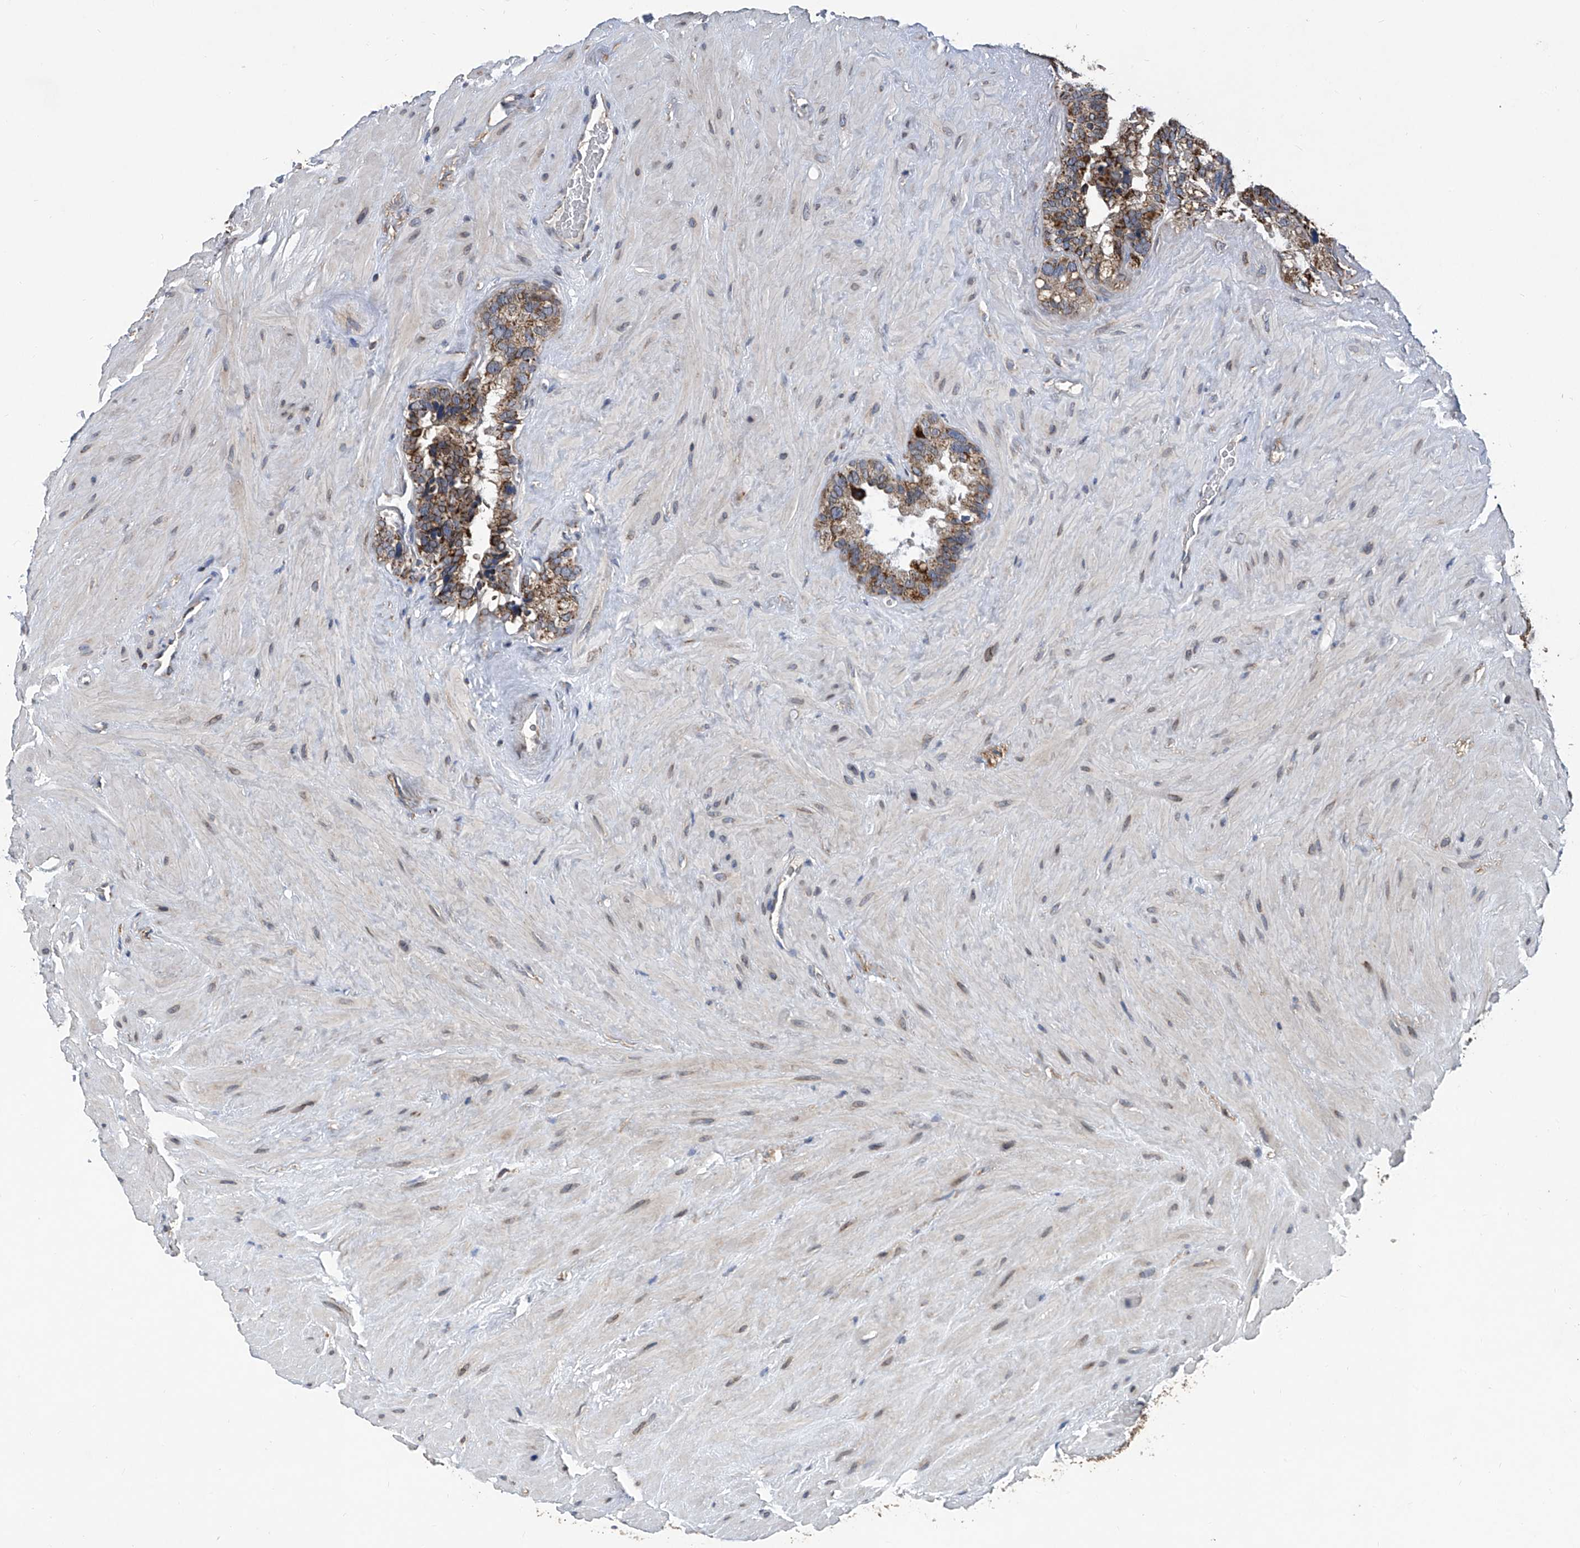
{"staining": {"intensity": "moderate", "quantity": ">75%", "location": "cytoplasmic/membranous"}, "tissue": "seminal vesicle", "cell_type": "Glandular cells", "image_type": "normal", "snomed": [{"axis": "morphology", "description": "Normal tissue, NOS"}, {"axis": "topography", "description": "Prostate"}, {"axis": "topography", "description": "Seminal veicle"}], "caption": "This photomicrograph reveals immunohistochemistry staining of benign human seminal vesicle, with medium moderate cytoplasmic/membranous expression in about >75% of glandular cells.", "gene": "BCKDHB", "patient": {"sex": "male", "age": 68}}